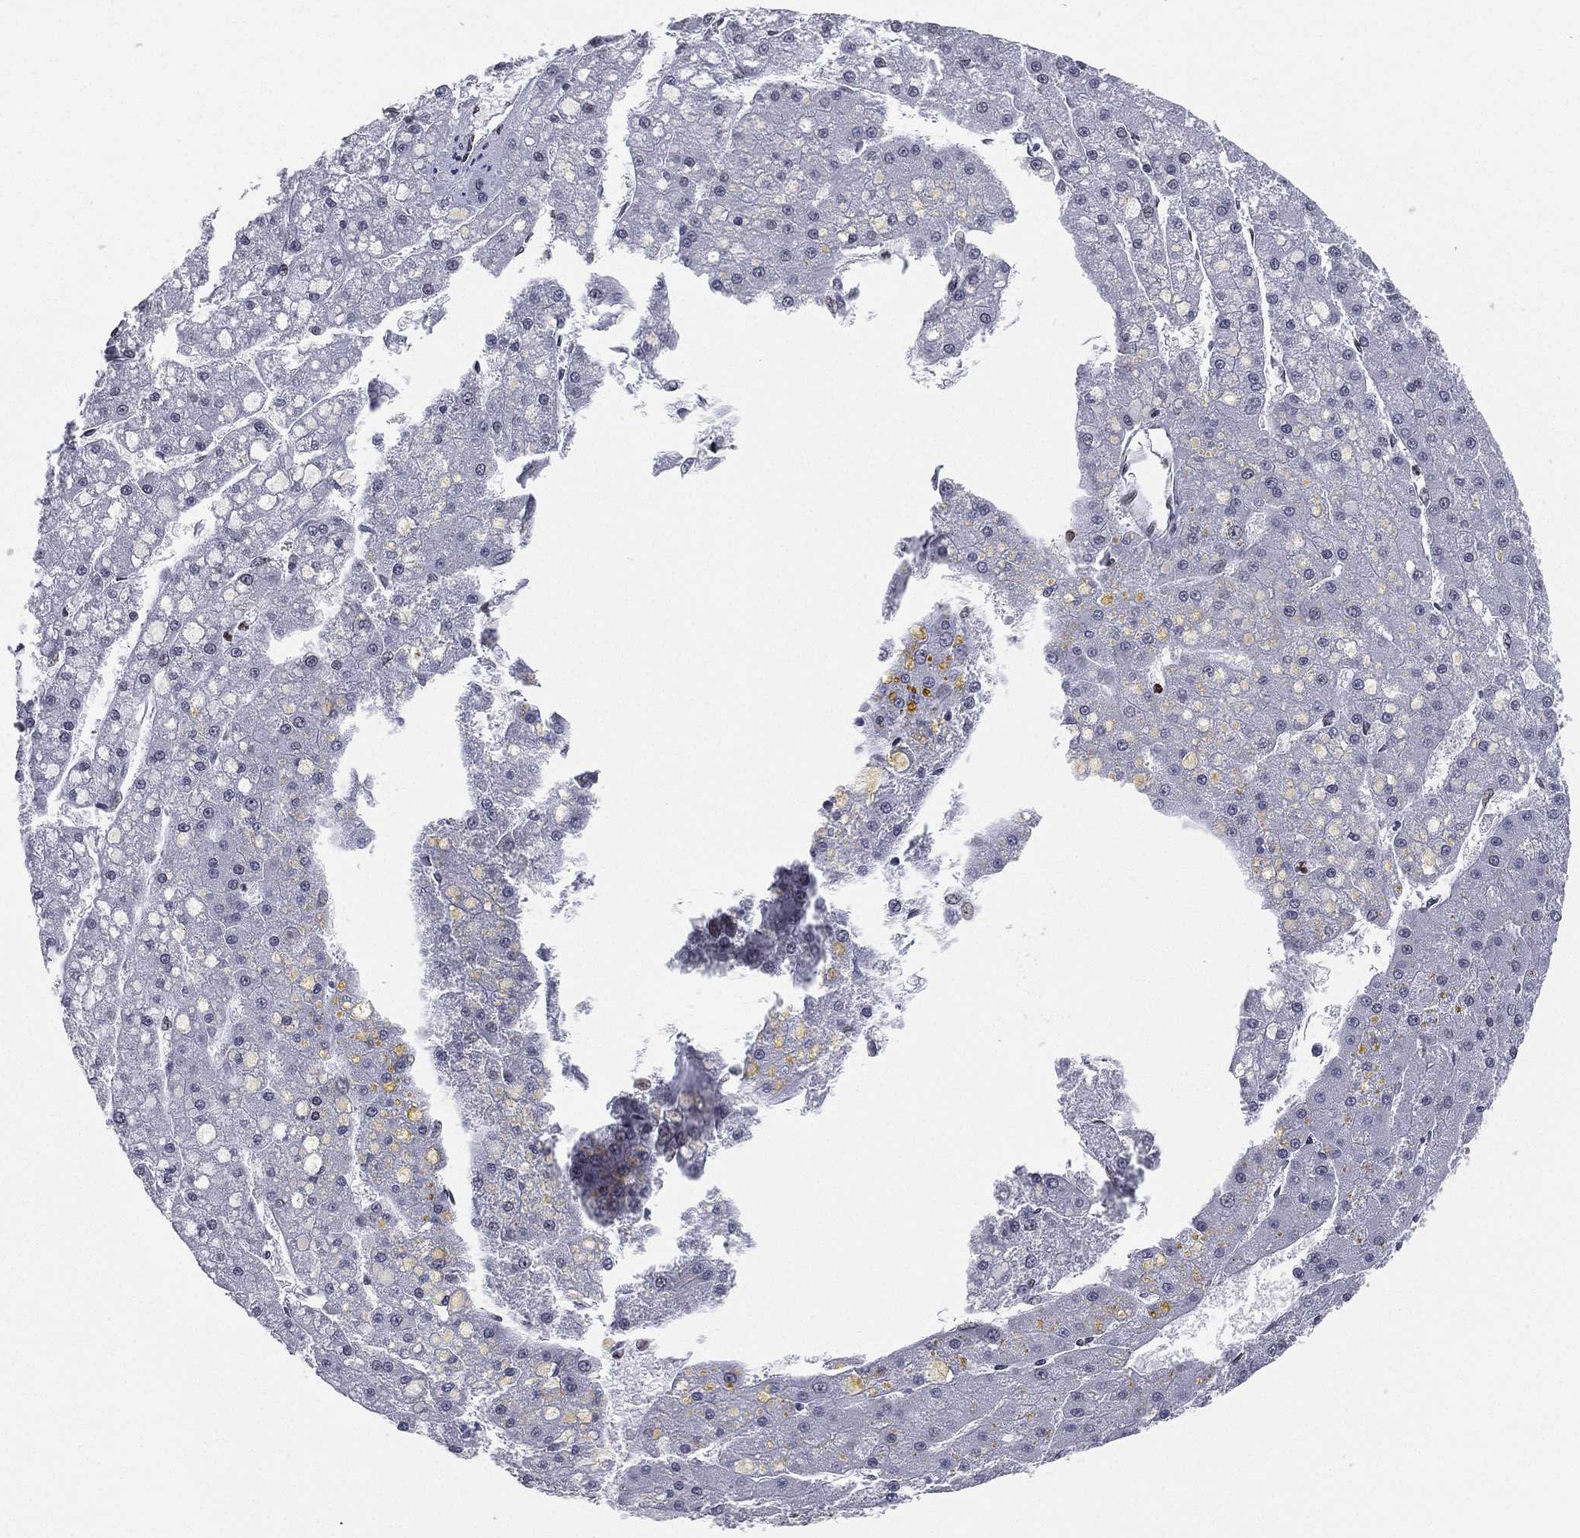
{"staining": {"intensity": "negative", "quantity": "none", "location": "none"}, "tissue": "liver cancer", "cell_type": "Tumor cells", "image_type": "cancer", "snomed": [{"axis": "morphology", "description": "Carcinoma, Hepatocellular, NOS"}, {"axis": "topography", "description": "Liver"}], "caption": "This histopathology image is of liver cancer stained with immunohistochemistry (IHC) to label a protein in brown with the nuclei are counter-stained blue. There is no staining in tumor cells.", "gene": "LMNB1", "patient": {"sex": "male", "age": 67}}